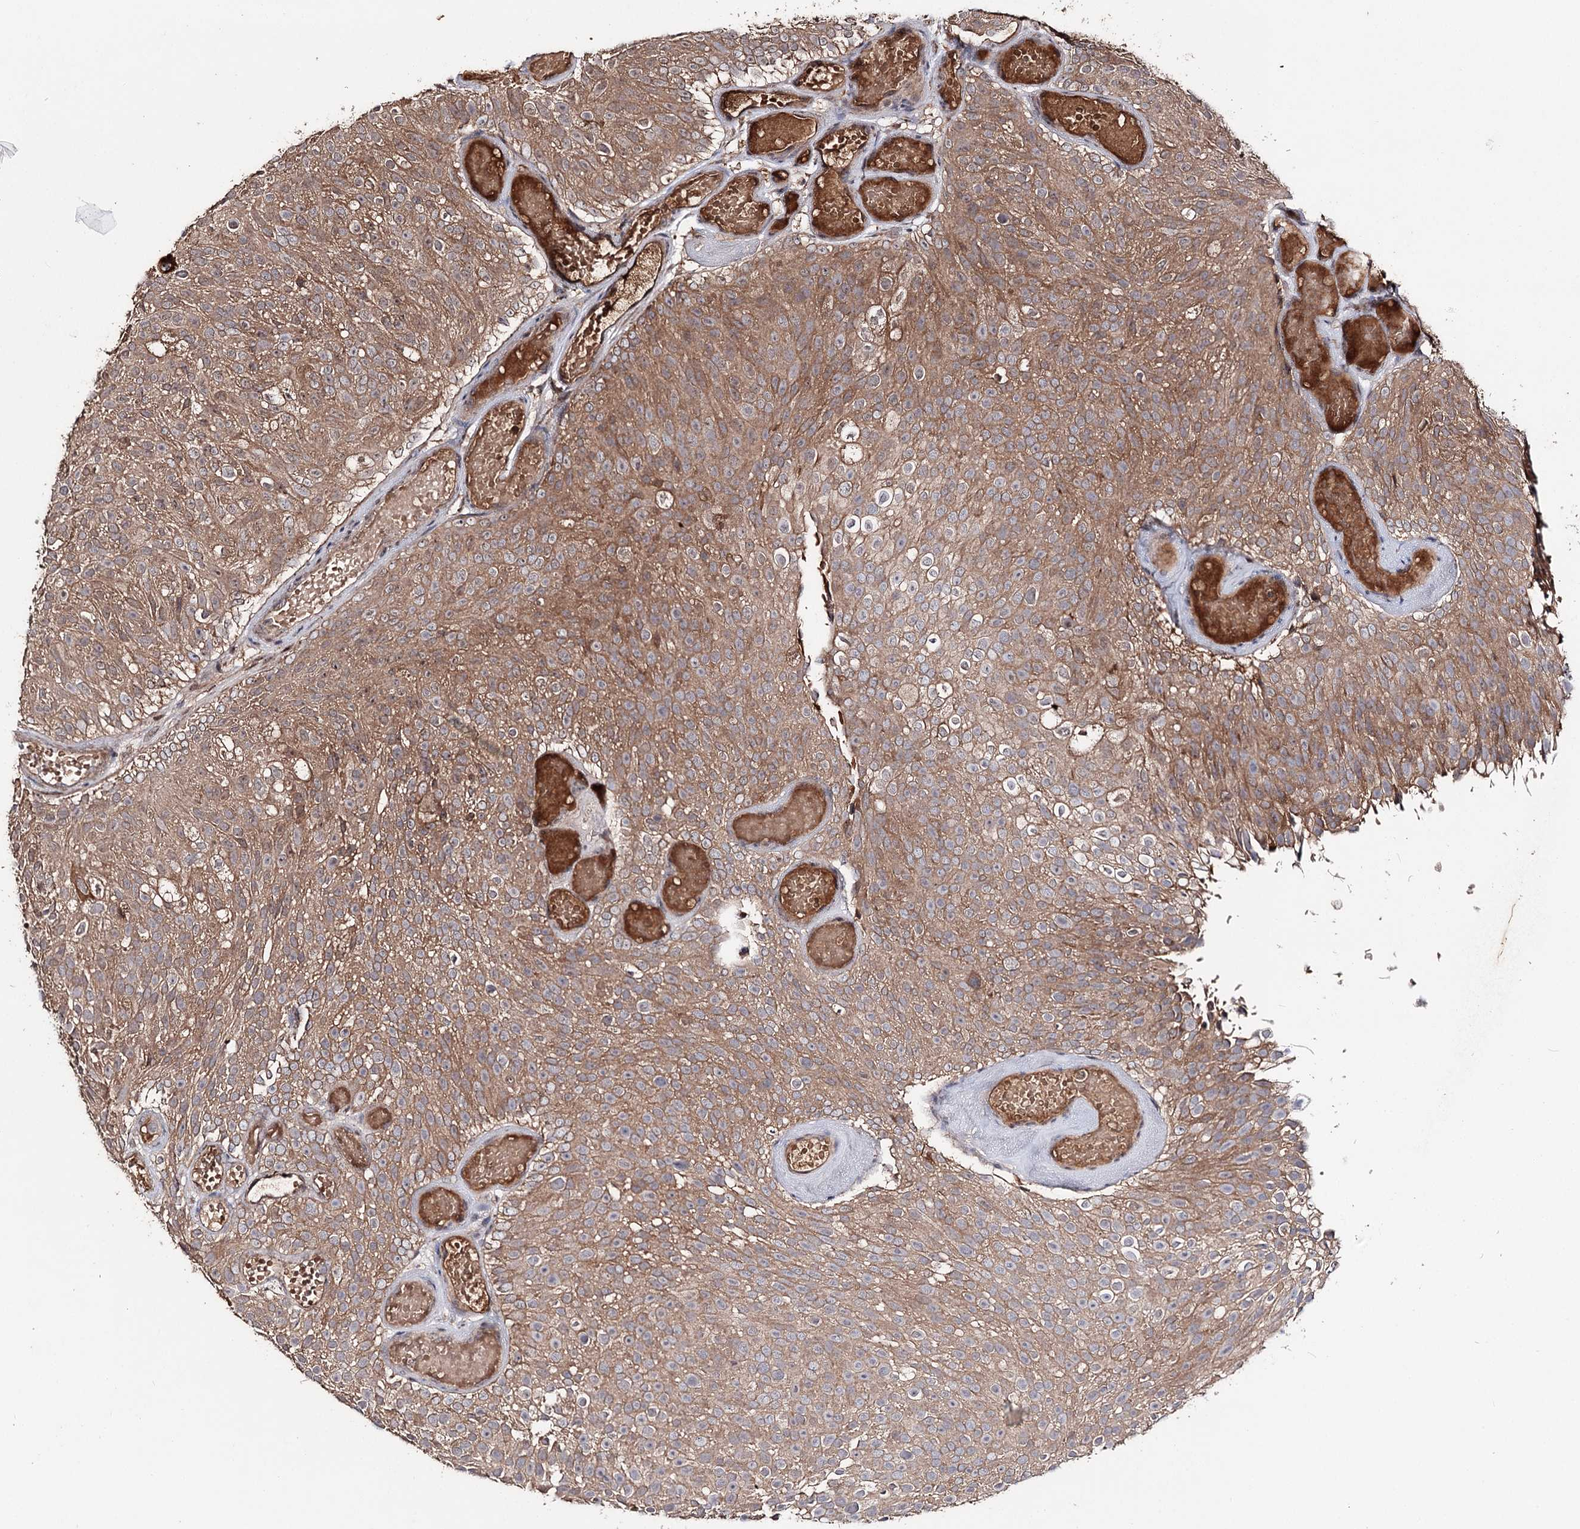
{"staining": {"intensity": "moderate", "quantity": ">75%", "location": "cytoplasmic/membranous"}, "tissue": "urothelial cancer", "cell_type": "Tumor cells", "image_type": "cancer", "snomed": [{"axis": "morphology", "description": "Urothelial carcinoma, Low grade"}, {"axis": "topography", "description": "Urinary bladder"}], "caption": "An immunohistochemistry (IHC) micrograph of tumor tissue is shown. Protein staining in brown highlights moderate cytoplasmic/membranous positivity in urothelial carcinoma (low-grade) within tumor cells.", "gene": "FAM53B", "patient": {"sex": "male", "age": 78}}